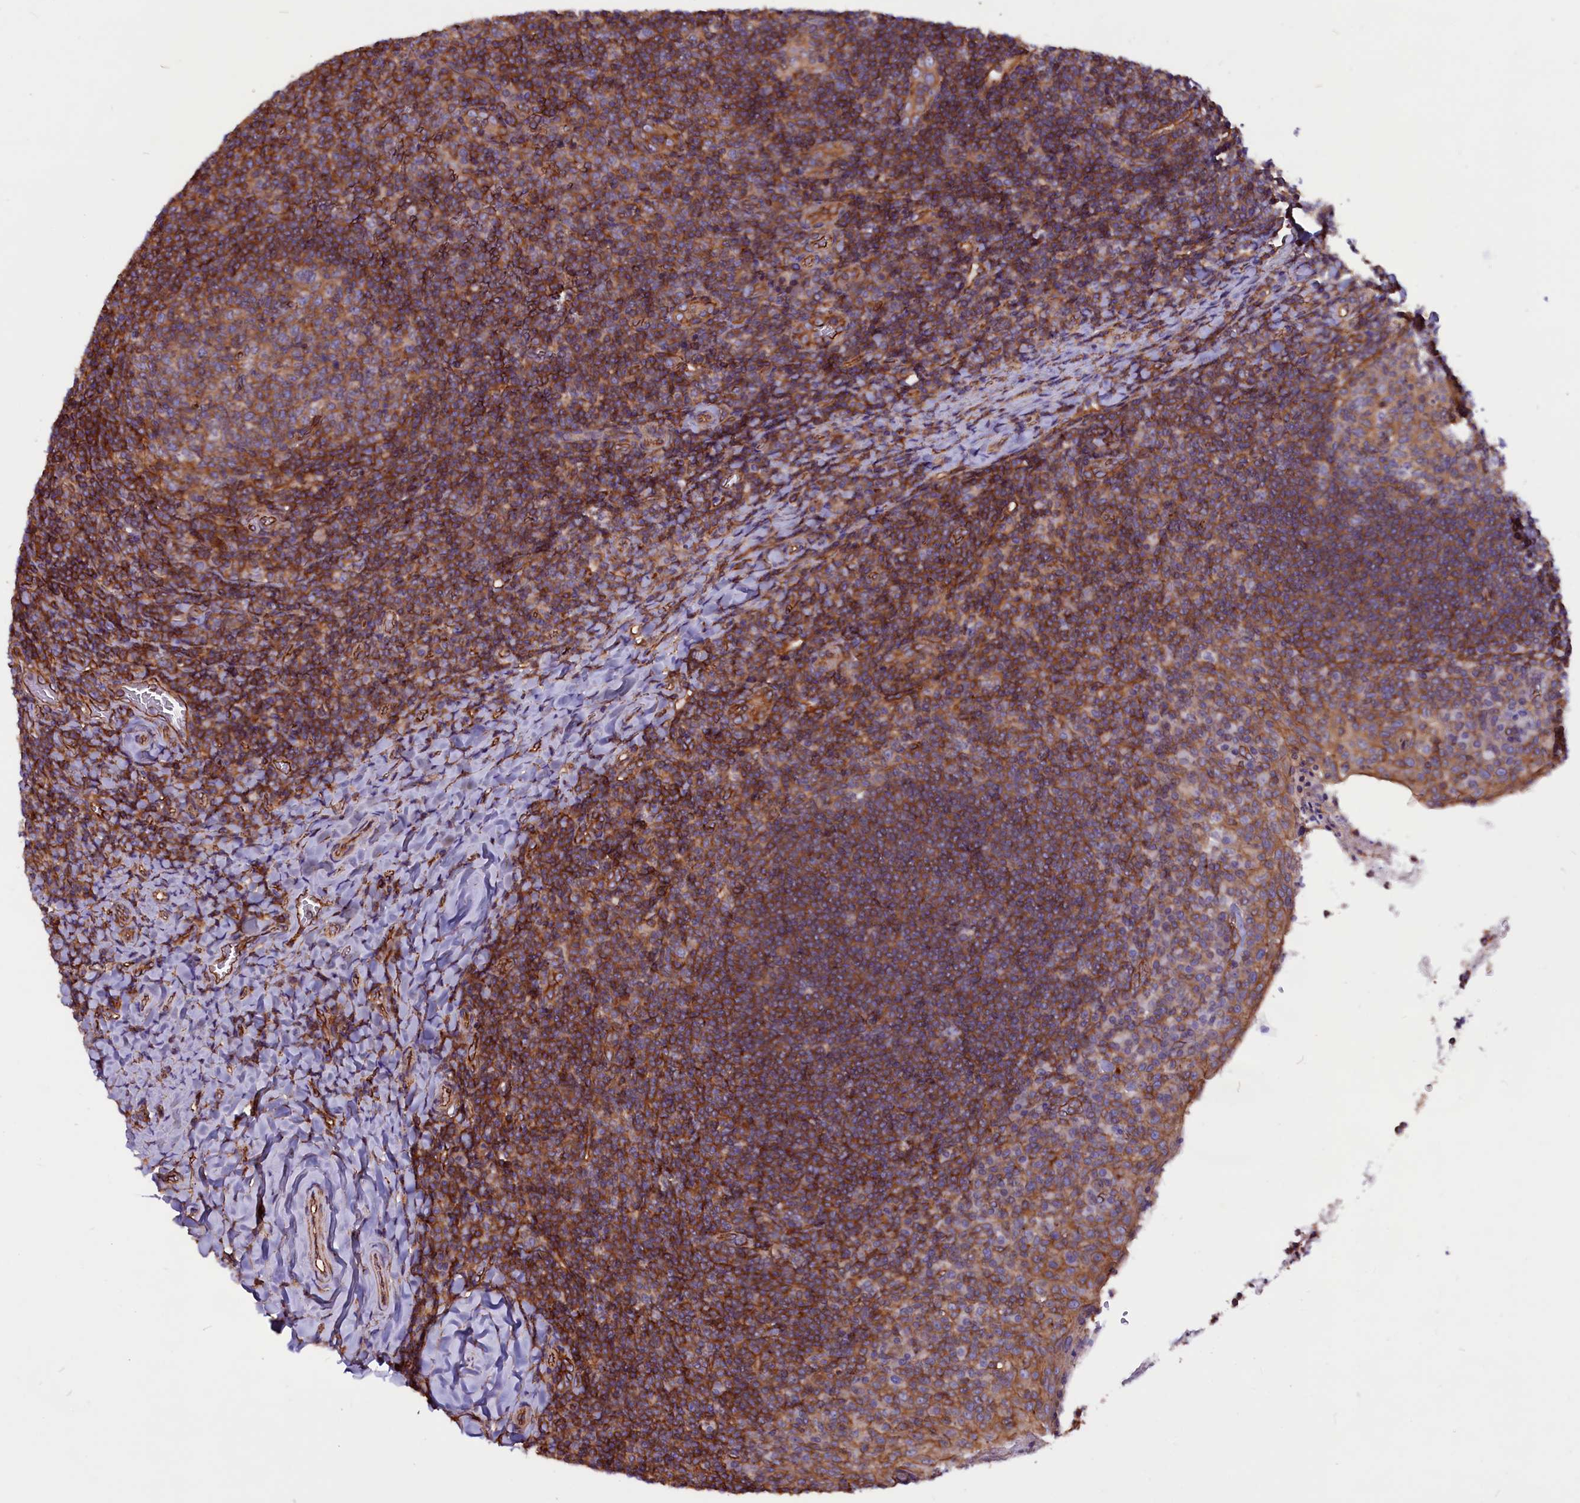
{"staining": {"intensity": "moderate", "quantity": ">75%", "location": "cytoplasmic/membranous"}, "tissue": "tonsil", "cell_type": "Germinal center cells", "image_type": "normal", "snomed": [{"axis": "morphology", "description": "Normal tissue, NOS"}, {"axis": "topography", "description": "Tonsil"}], "caption": "Immunohistochemistry staining of normal tonsil, which reveals medium levels of moderate cytoplasmic/membranous positivity in approximately >75% of germinal center cells indicating moderate cytoplasmic/membranous protein staining. The staining was performed using DAB (brown) for protein detection and nuclei were counterstained in hematoxylin (blue).", "gene": "ZNF749", "patient": {"sex": "female", "age": 10}}